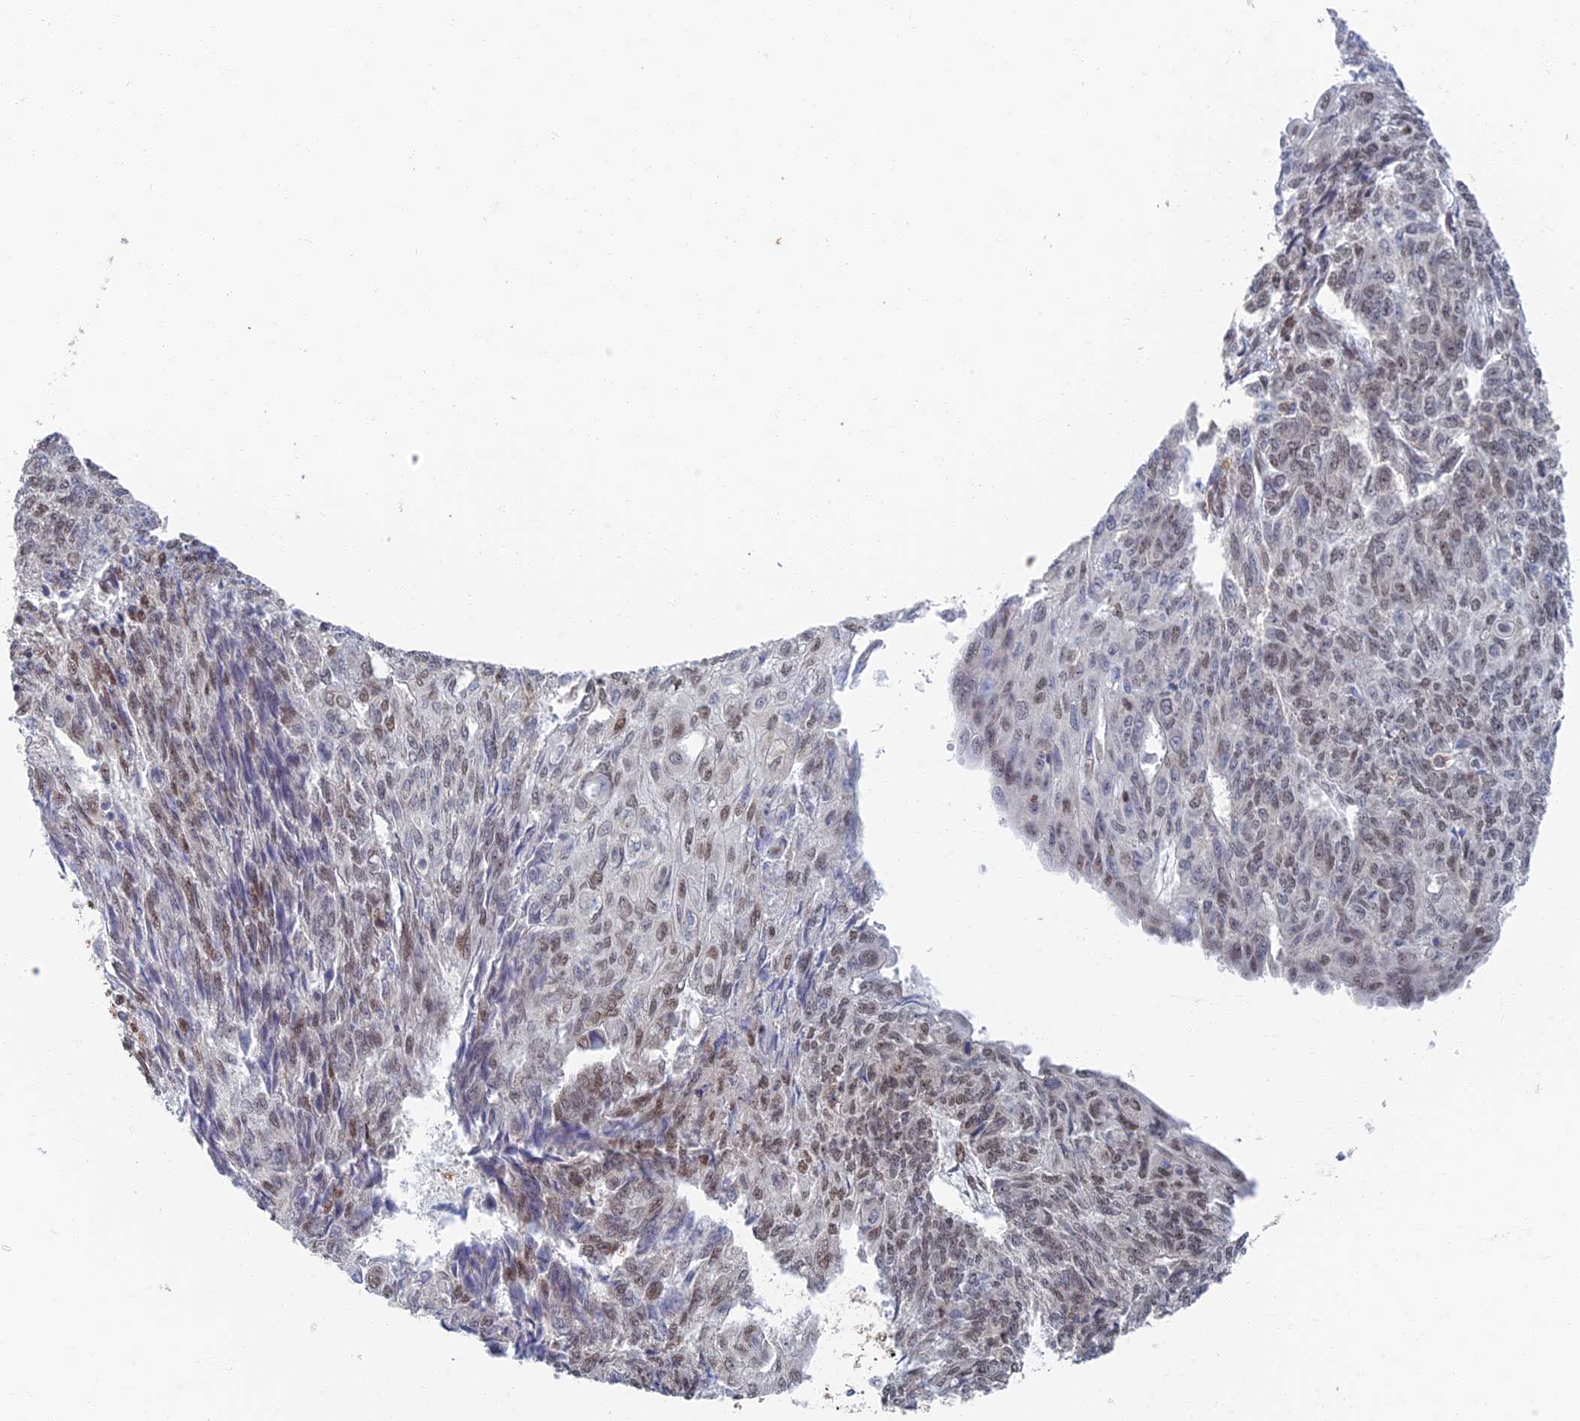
{"staining": {"intensity": "weak", "quantity": "25%-75%", "location": "nuclear"}, "tissue": "endometrial cancer", "cell_type": "Tumor cells", "image_type": "cancer", "snomed": [{"axis": "morphology", "description": "Adenocarcinoma, NOS"}, {"axis": "topography", "description": "Endometrium"}], "caption": "IHC of endometrial cancer displays low levels of weak nuclear expression in about 25%-75% of tumor cells. (DAB IHC with brightfield microscopy, high magnification).", "gene": "GPATCH1", "patient": {"sex": "female", "age": 32}}